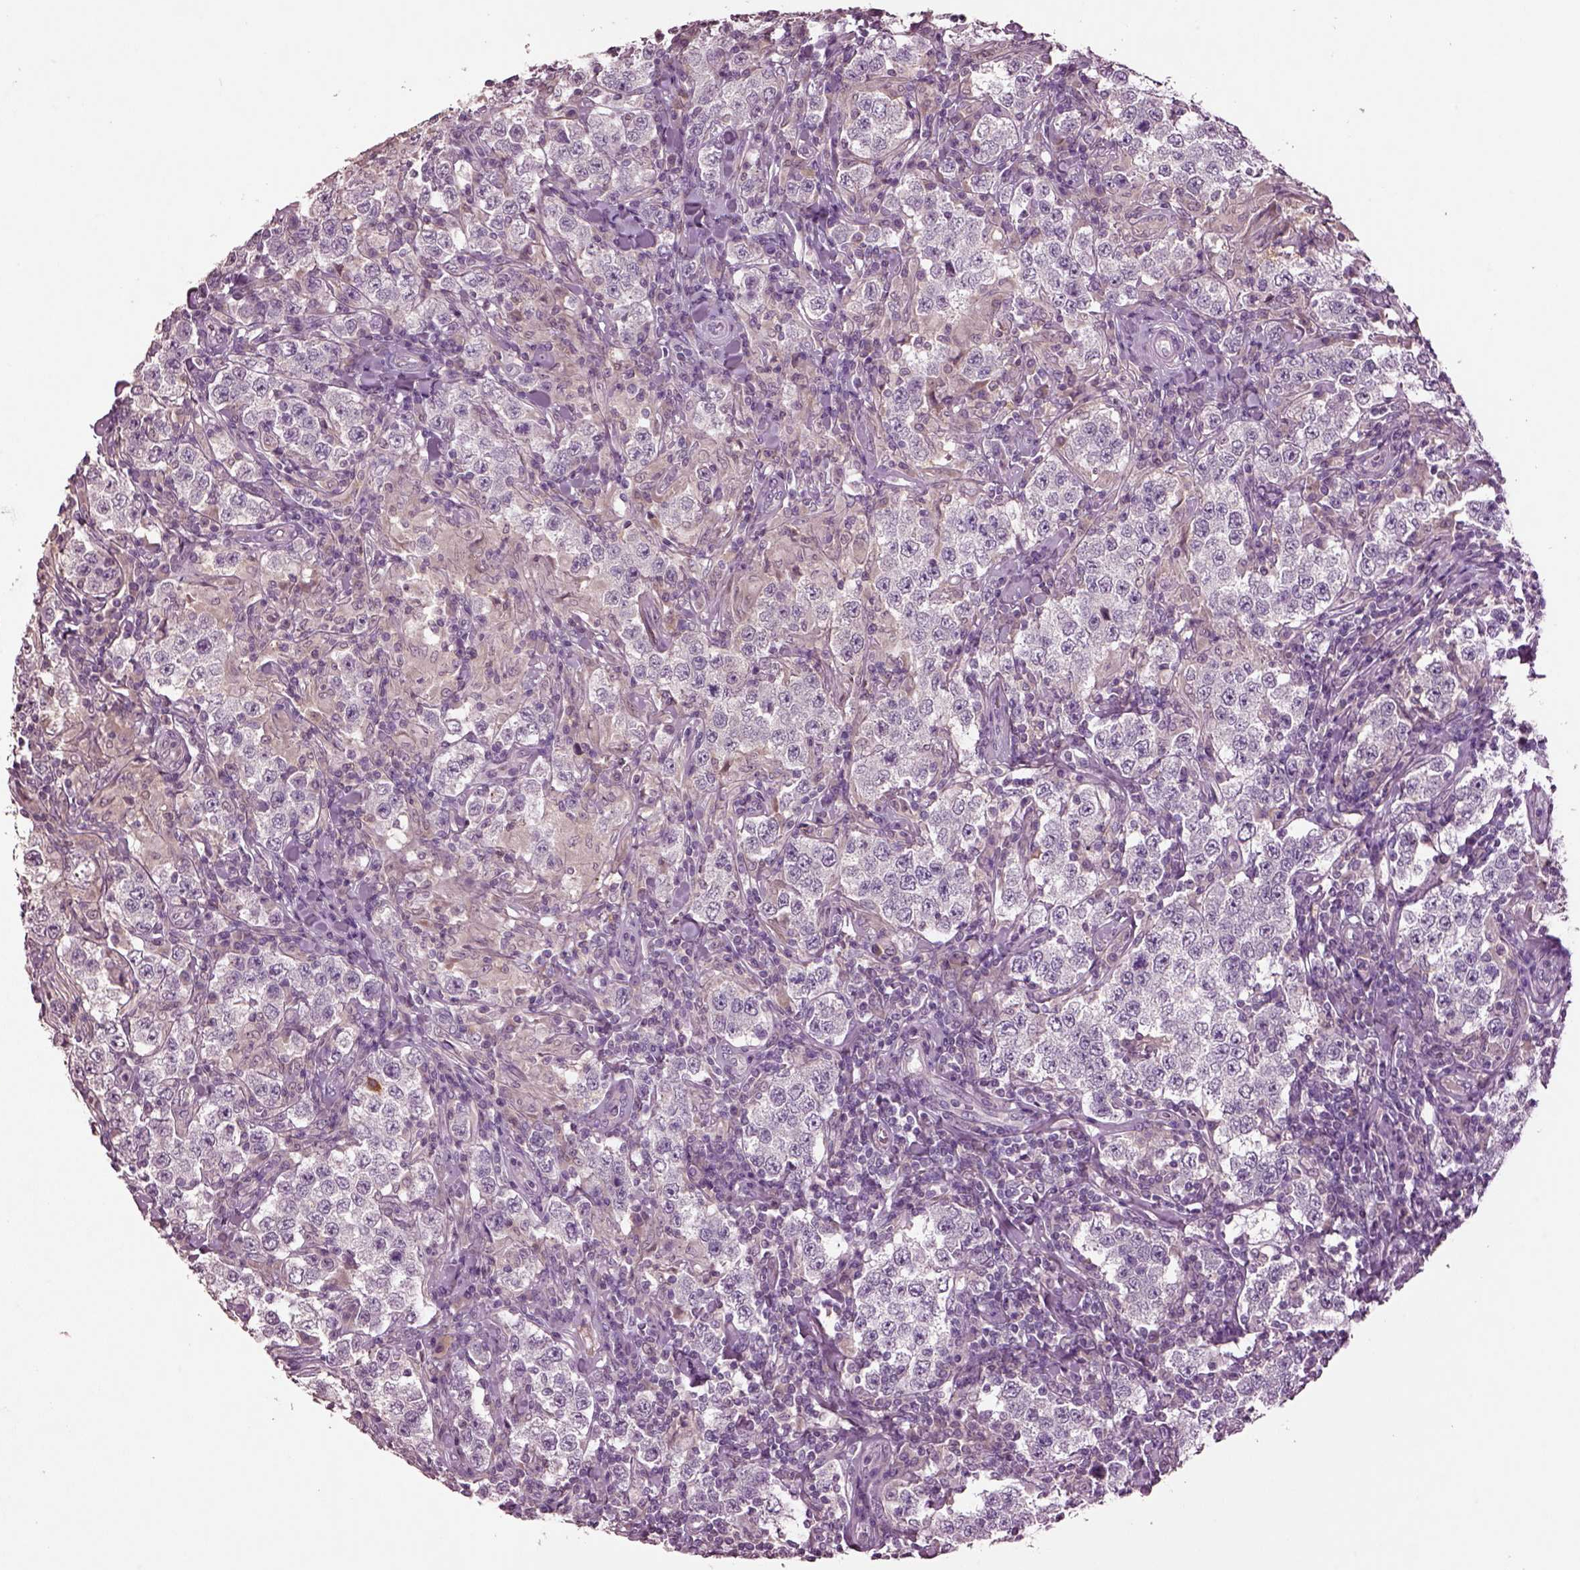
{"staining": {"intensity": "negative", "quantity": "none", "location": "none"}, "tissue": "testis cancer", "cell_type": "Tumor cells", "image_type": "cancer", "snomed": [{"axis": "morphology", "description": "Seminoma, NOS"}, {"axis": "morphology", "description": "Carcinoma, Embryonal, NOS"}, {"axis": "topography", "description": "Testis"}], "caption": "A histopathology image of testis cancer stained for a protein exhibits no brown staining in tumor cells.", "gene": "CLPSL1", "patient": {"sex": "male", "age": 41}}